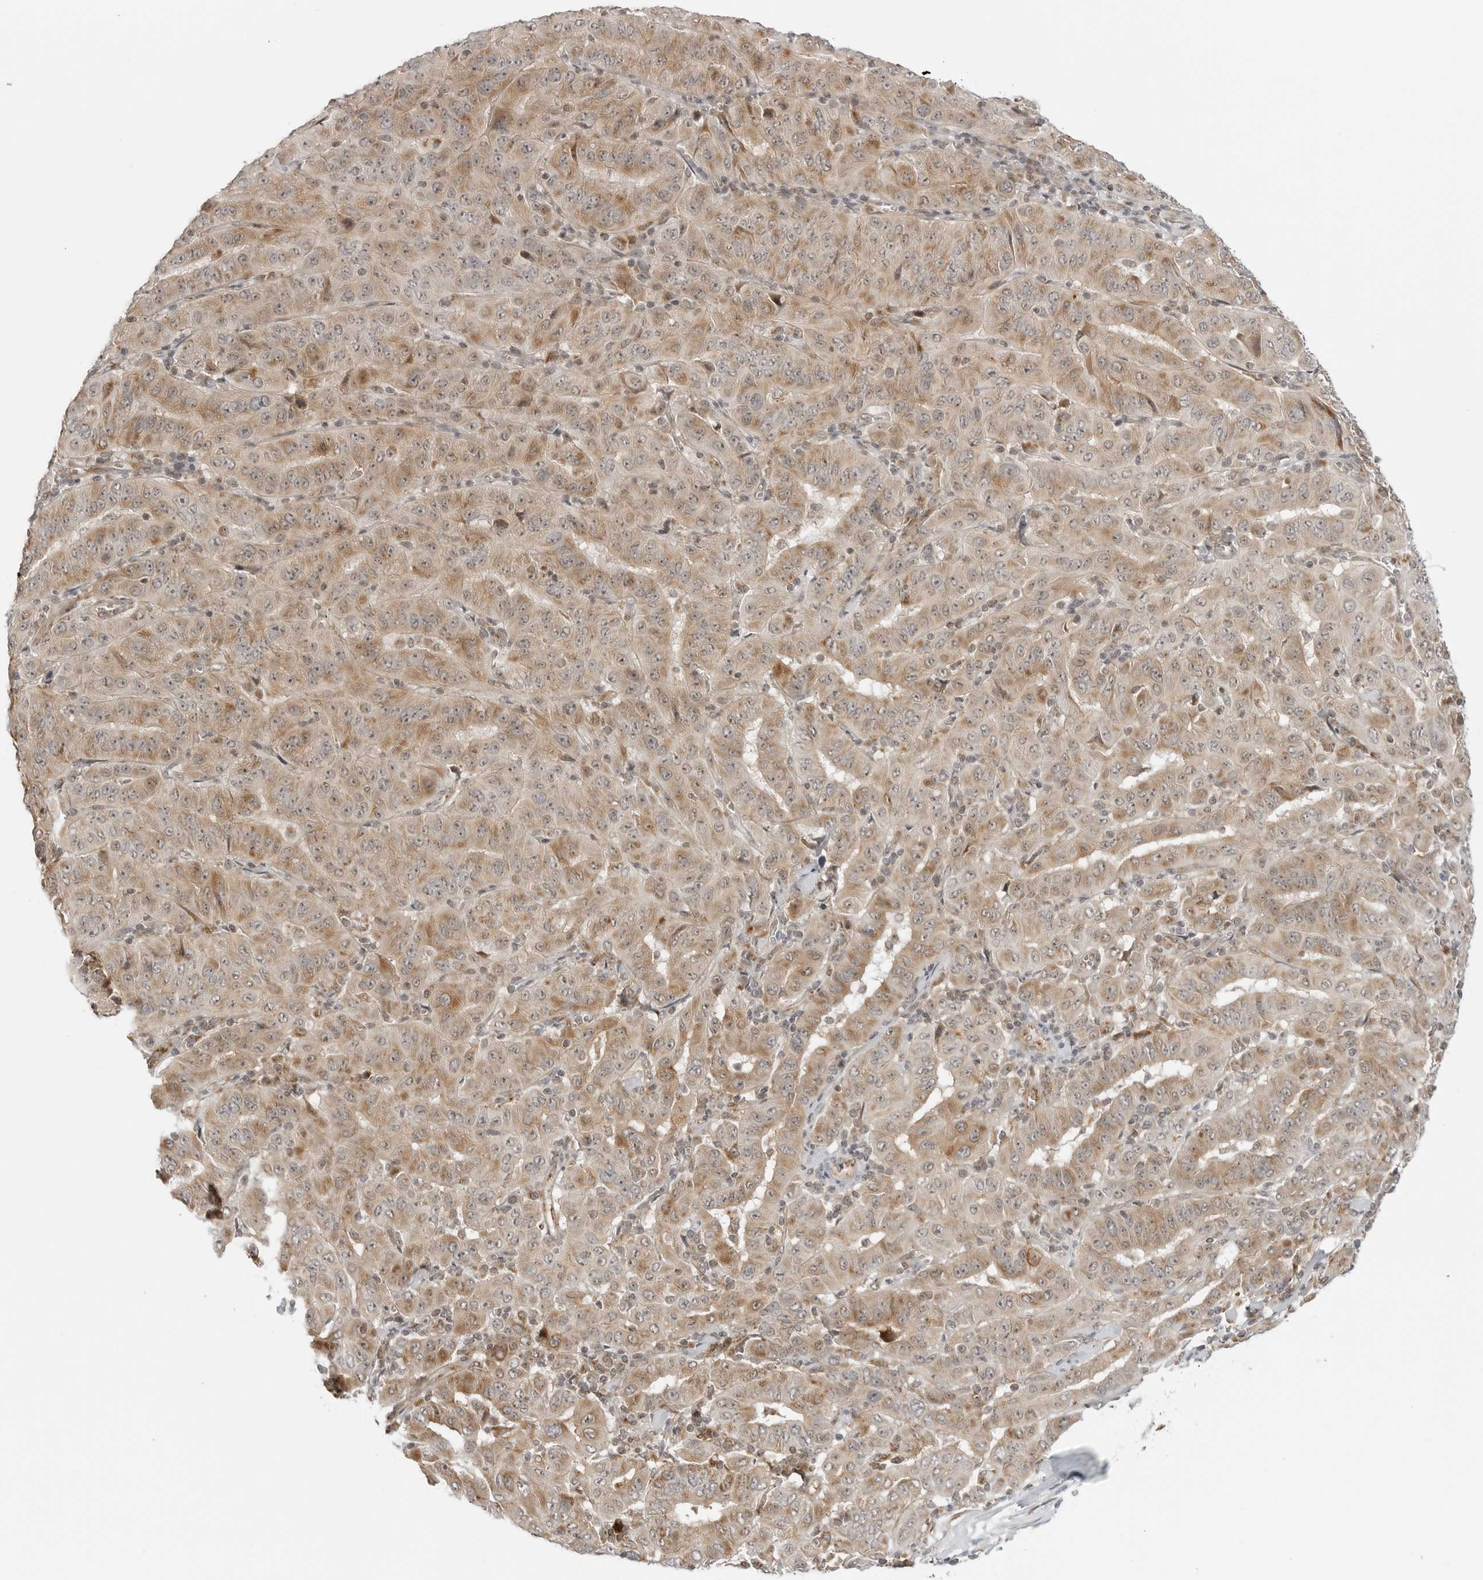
{"staining": {"intensity": "moderate", "quantity": ">75%", "location": "cytoplasmic/membranous,nuclear"}, "tissue": "pancreatic cancer", "cell_type": "Tumor cells", "image_type": "cancer", "snomed": [{"axis": "morphology", "description": "Adenocarcinoma, NOS"}, {"axis": "topography", "description": "Pancreas"}], "caption": "Pancreatic cancer (adenocarcinoma) tissue displays moderate cytoplasmic/membranous and nuclear expression in approximately >75% of tumor cells", "gene": "PEX2", "patient": {"sex": "male", "age": 63}}